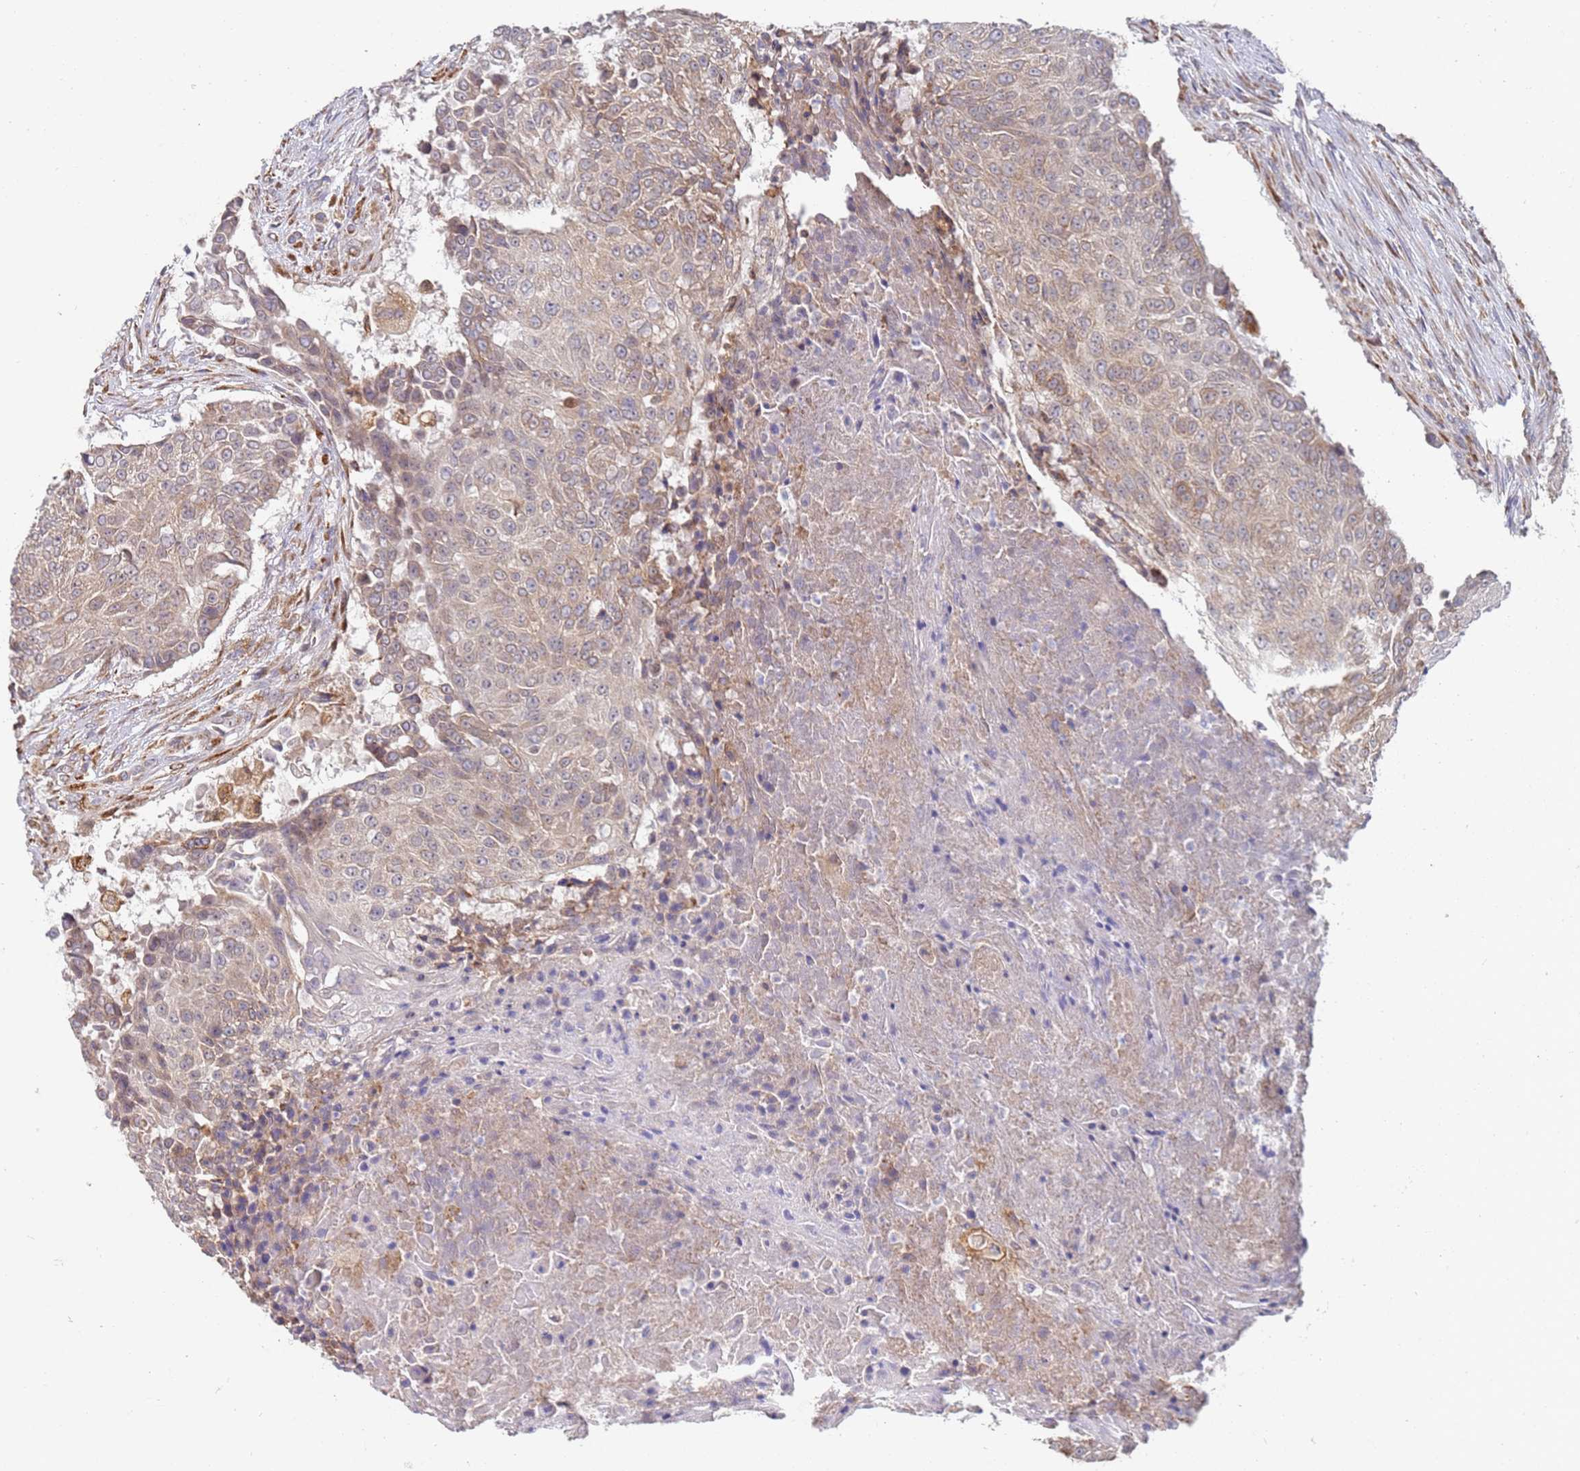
{"staining": {"intensity": "weak", "quantity": "25%-75%", "location": "cytoplasmic/membranous"}, "tissue": "urothelial cancer", "cell_type": "Tumor cells", "image_type": "cancer", "snomed": [{"axis": "morphology", "description": "Urothelial carcinoma, High grade"}, {"axis": "topography", "description": "Urinary bladder"}], "caption": "Immunohistochemical staining of human high-grade urothelial carcinoma exhibits low levels of weak cytoplasmic/membranous expression in approximately 25%-75% of tumor cells.", "gene": "VRK2", "patient": {"sex": "female", "age": 63}}